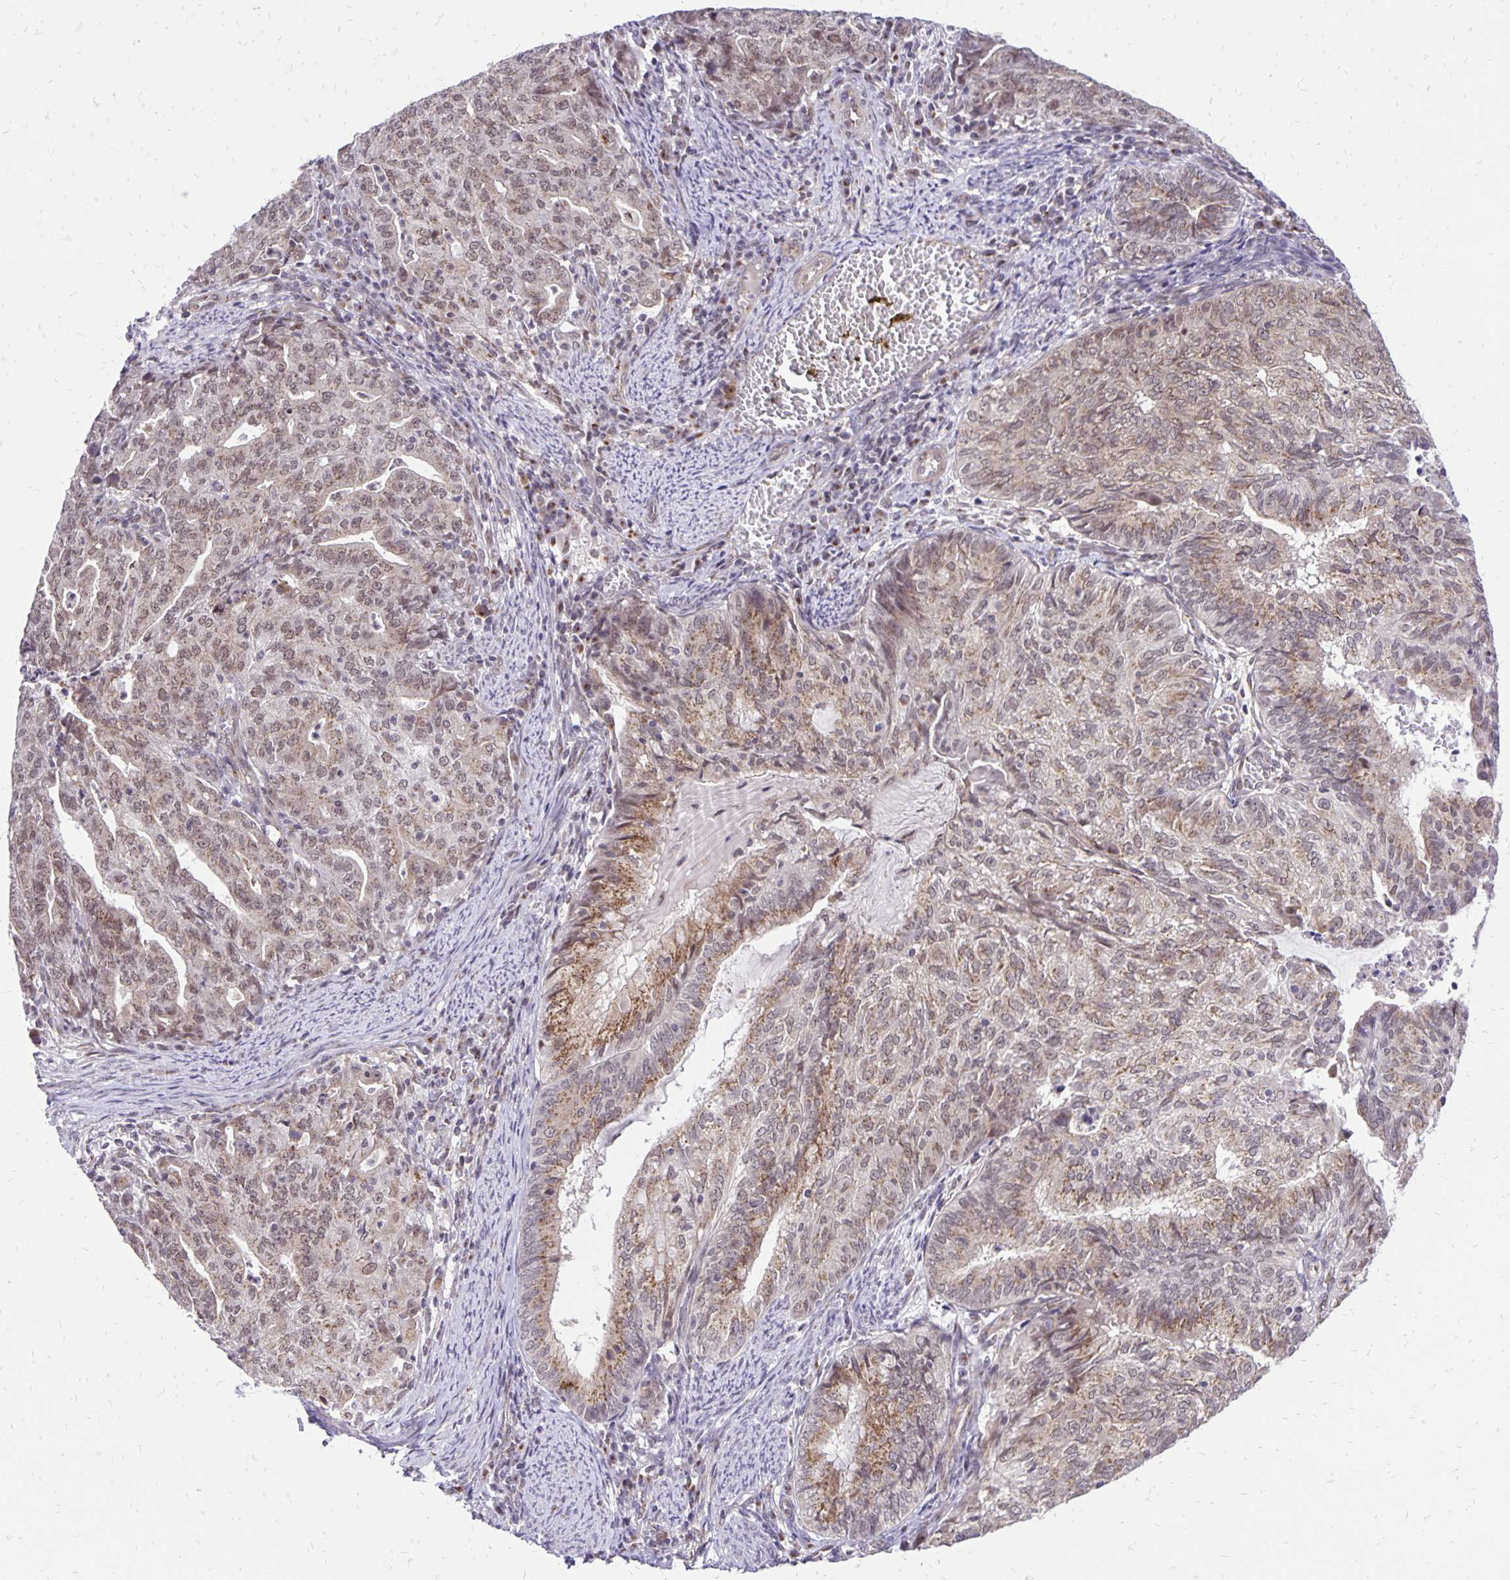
{"staining": {"intensity": "weak", "quantity": "25%-75%", "location": "cytoplasmic/membranous,nuclear"}, "tissue": "endometrial cancer", "cell_type": "Tumor cells", "image_type": "cancer", "snomed": [{"axis": "morphology", "description": "Adenocarcinoma, NOS"}, {"axis": "topography", "description": "Endometrium"}], "caption": "Adenocarcinoma (endometrial) stained with a protein marker displays weak staining in tumor cells.", "gene": "GOLGA5", "patient": {"sex": "female", "age": 82}}